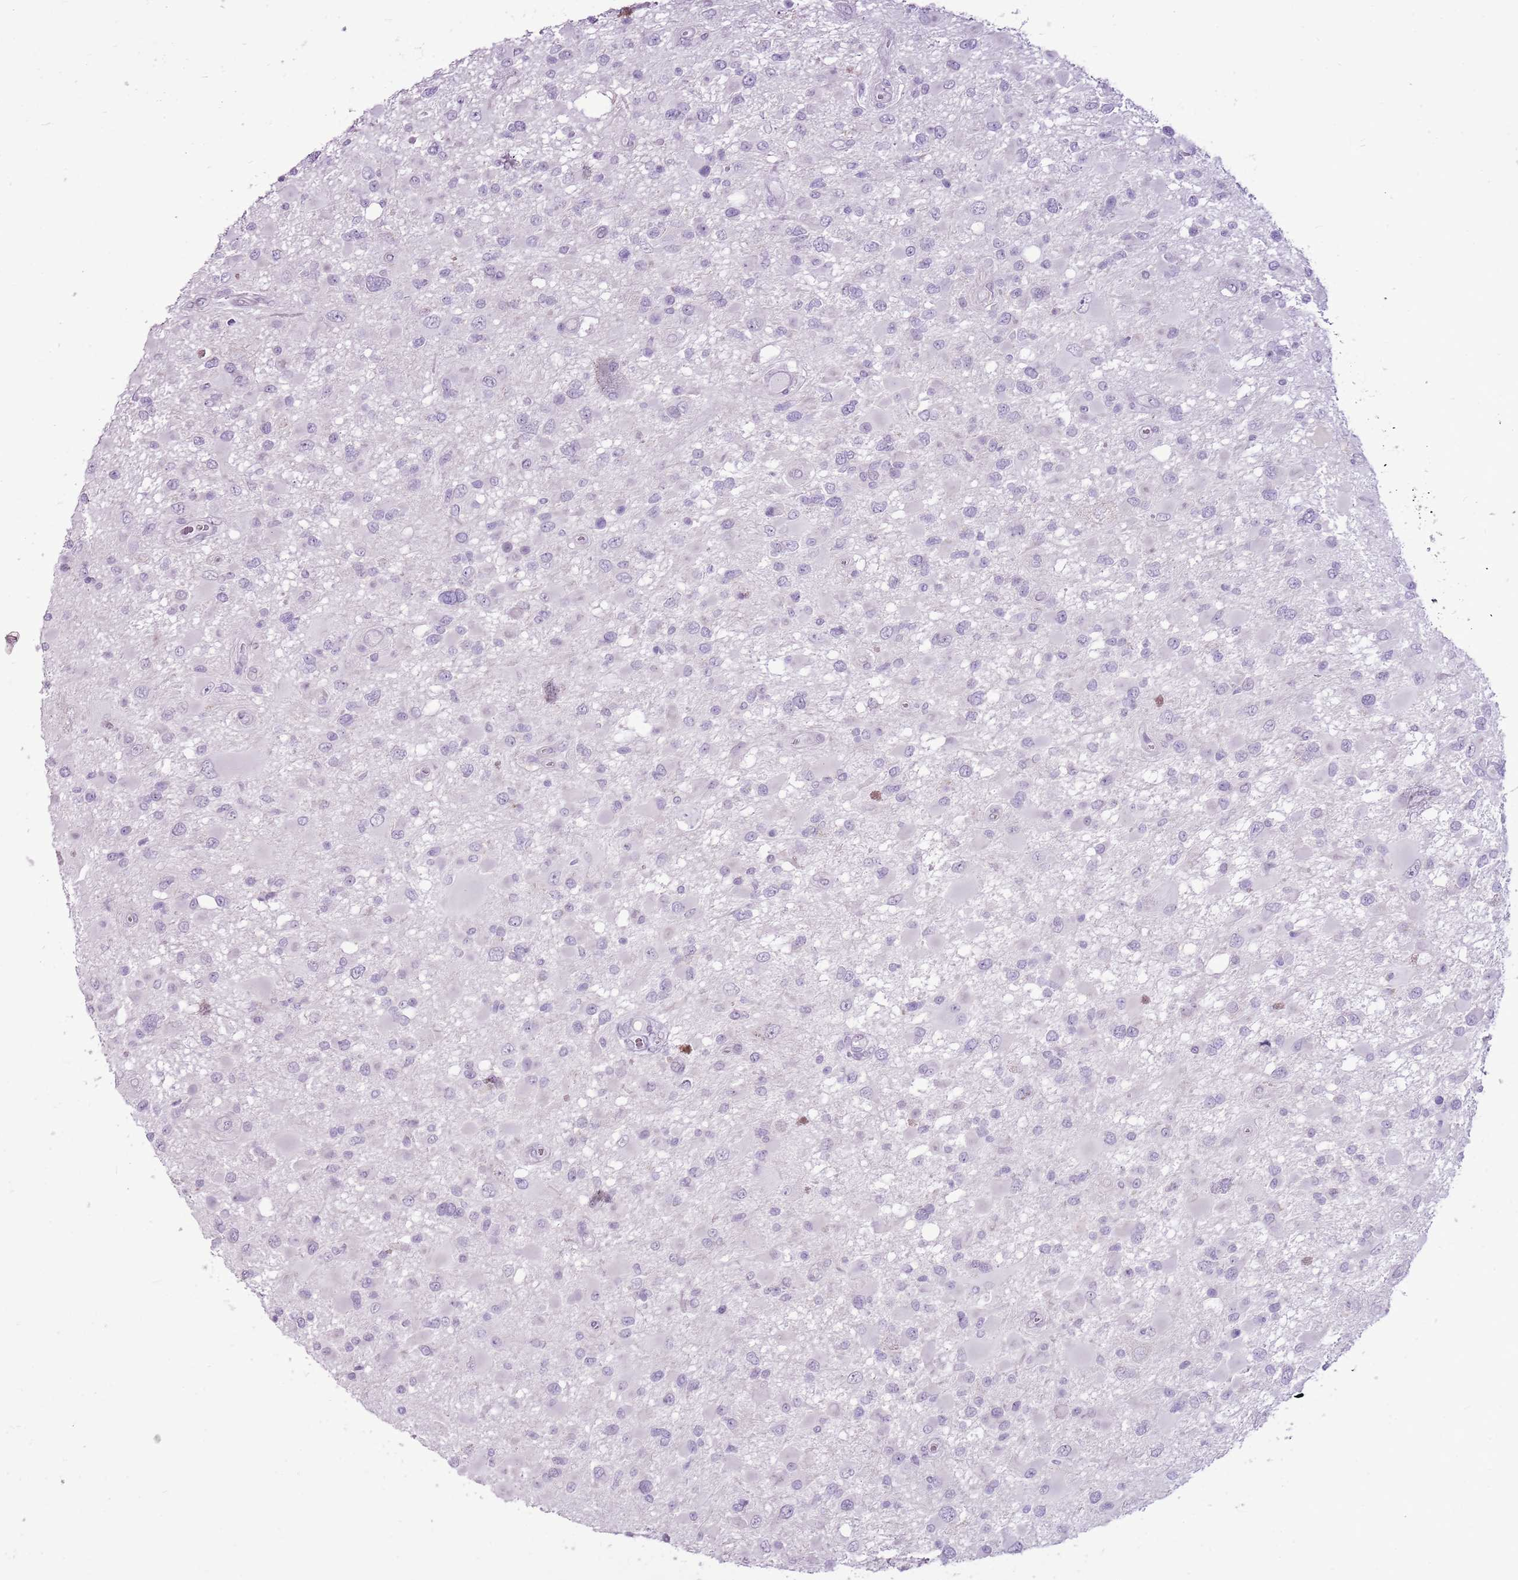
{"staining": {"intensity": "negative", "quantity": "none", "location": "none"}, "tissue": "glioma", "cell_type": "Tumor cells", "image_type": "cancer", "snomed": [{"axis": "morphology", "description": "Glioma, malignant, High grade"}, {"axis": "topography", "description": "Brain"}], "caption": "Human glioma stained for a protein using immunohistochemistry reveals no expression in tumor cells.", "gene": "RPL3L", "patient": {"sex": "male", "age": 53}}